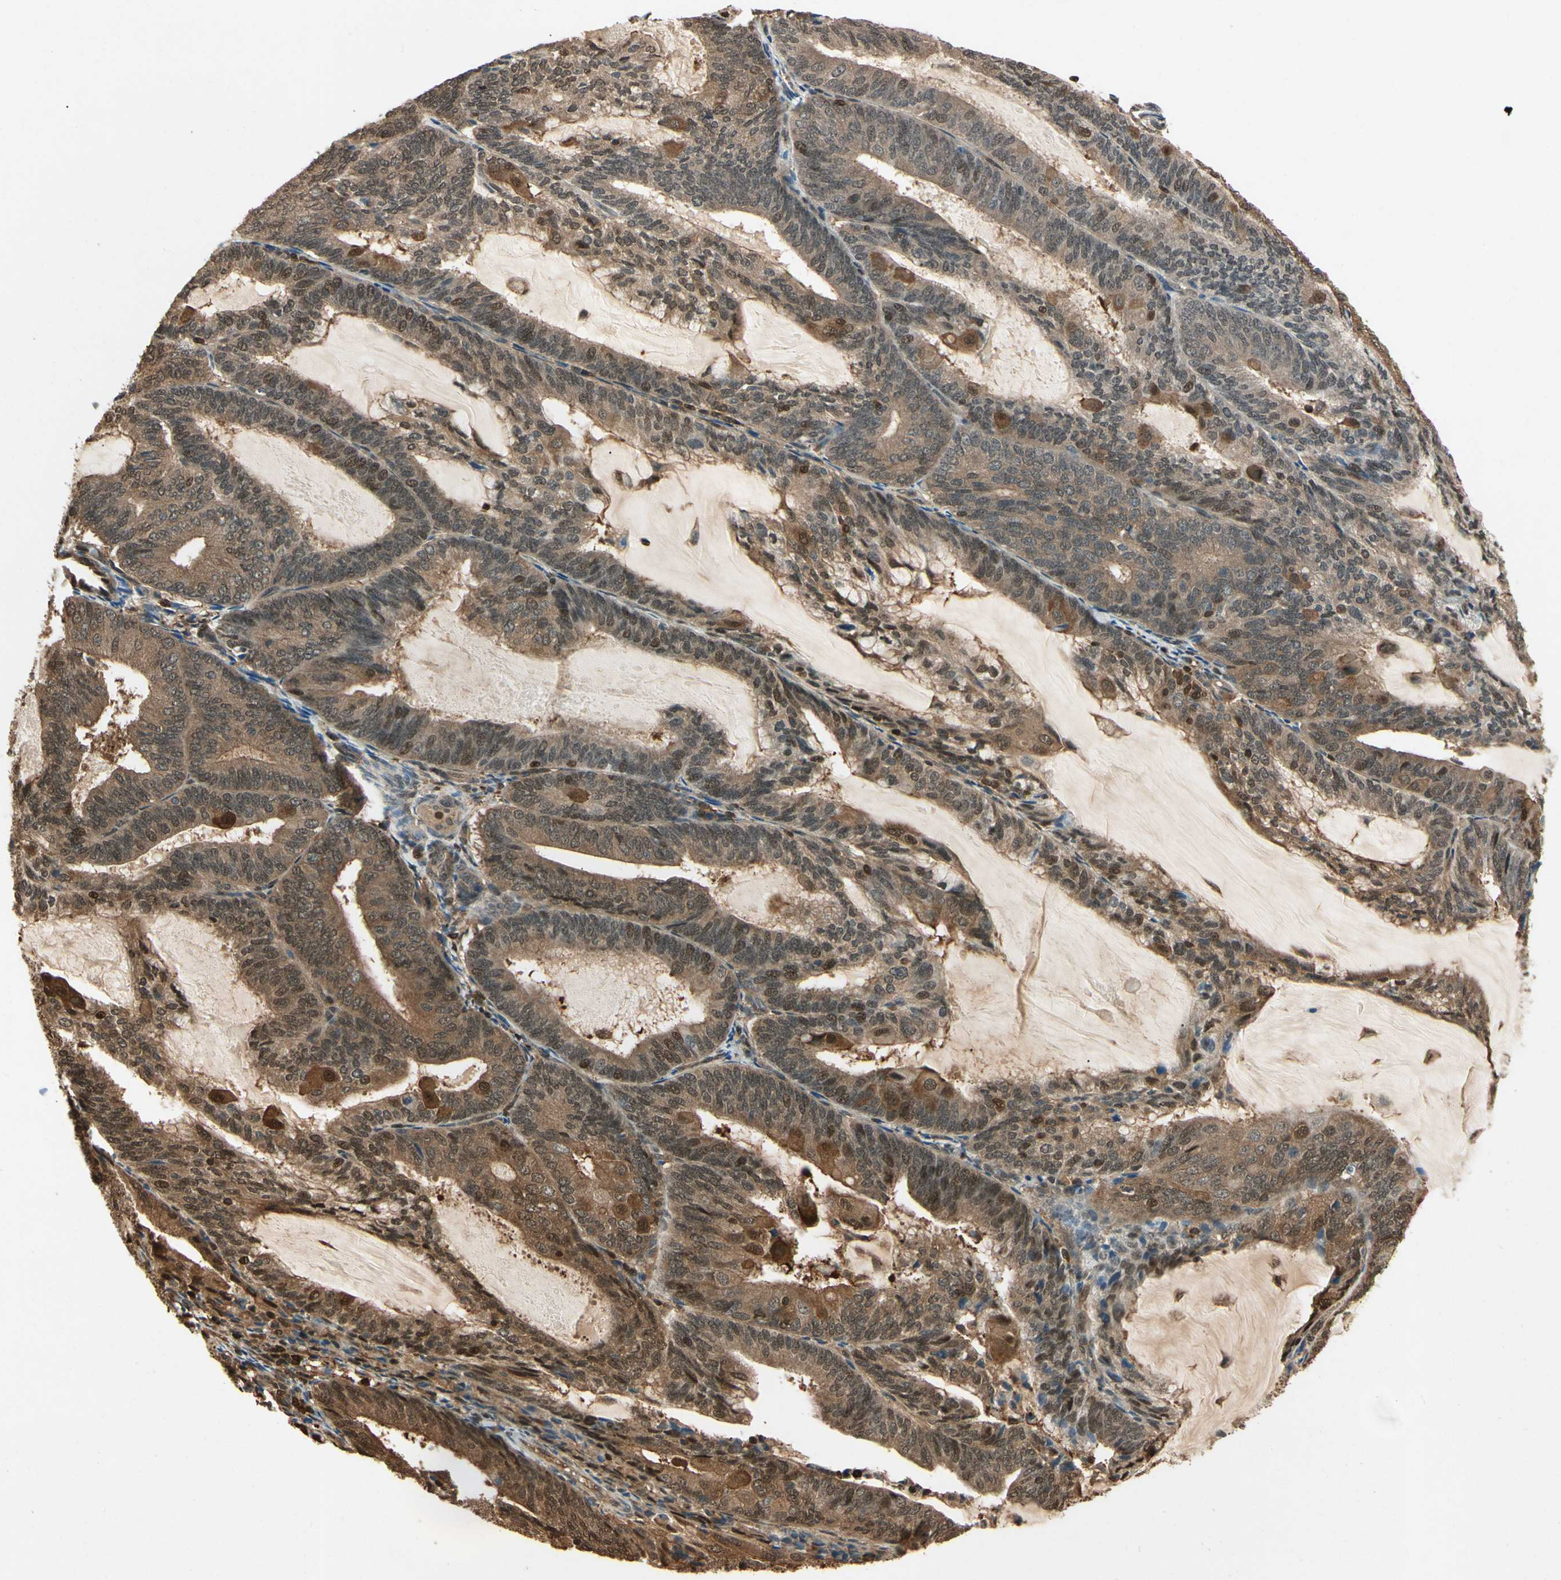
{"staining": {"intensity": "moderate", "quantity": "25%-75%", "location": "cytoplasmic/membranous,nuclear"}, "tissue": "endometrial cancer", "cell_type": "Tumor cells", "image_type": "cancer", "snomed": [{"axis": "morphology", "description": "Adenocarcinoma, NOS"}, {"axis": "topography", "description": "Endometrium"}], "caption": "Moderate cytoplasmic/membranous and nuclear protein positivity is appreciated in about 25%-75% of tumor cells in endometrial adenocarcinoma.", "gene": "YWHAQ", "patient": {"sex": "female", "age": 81}}